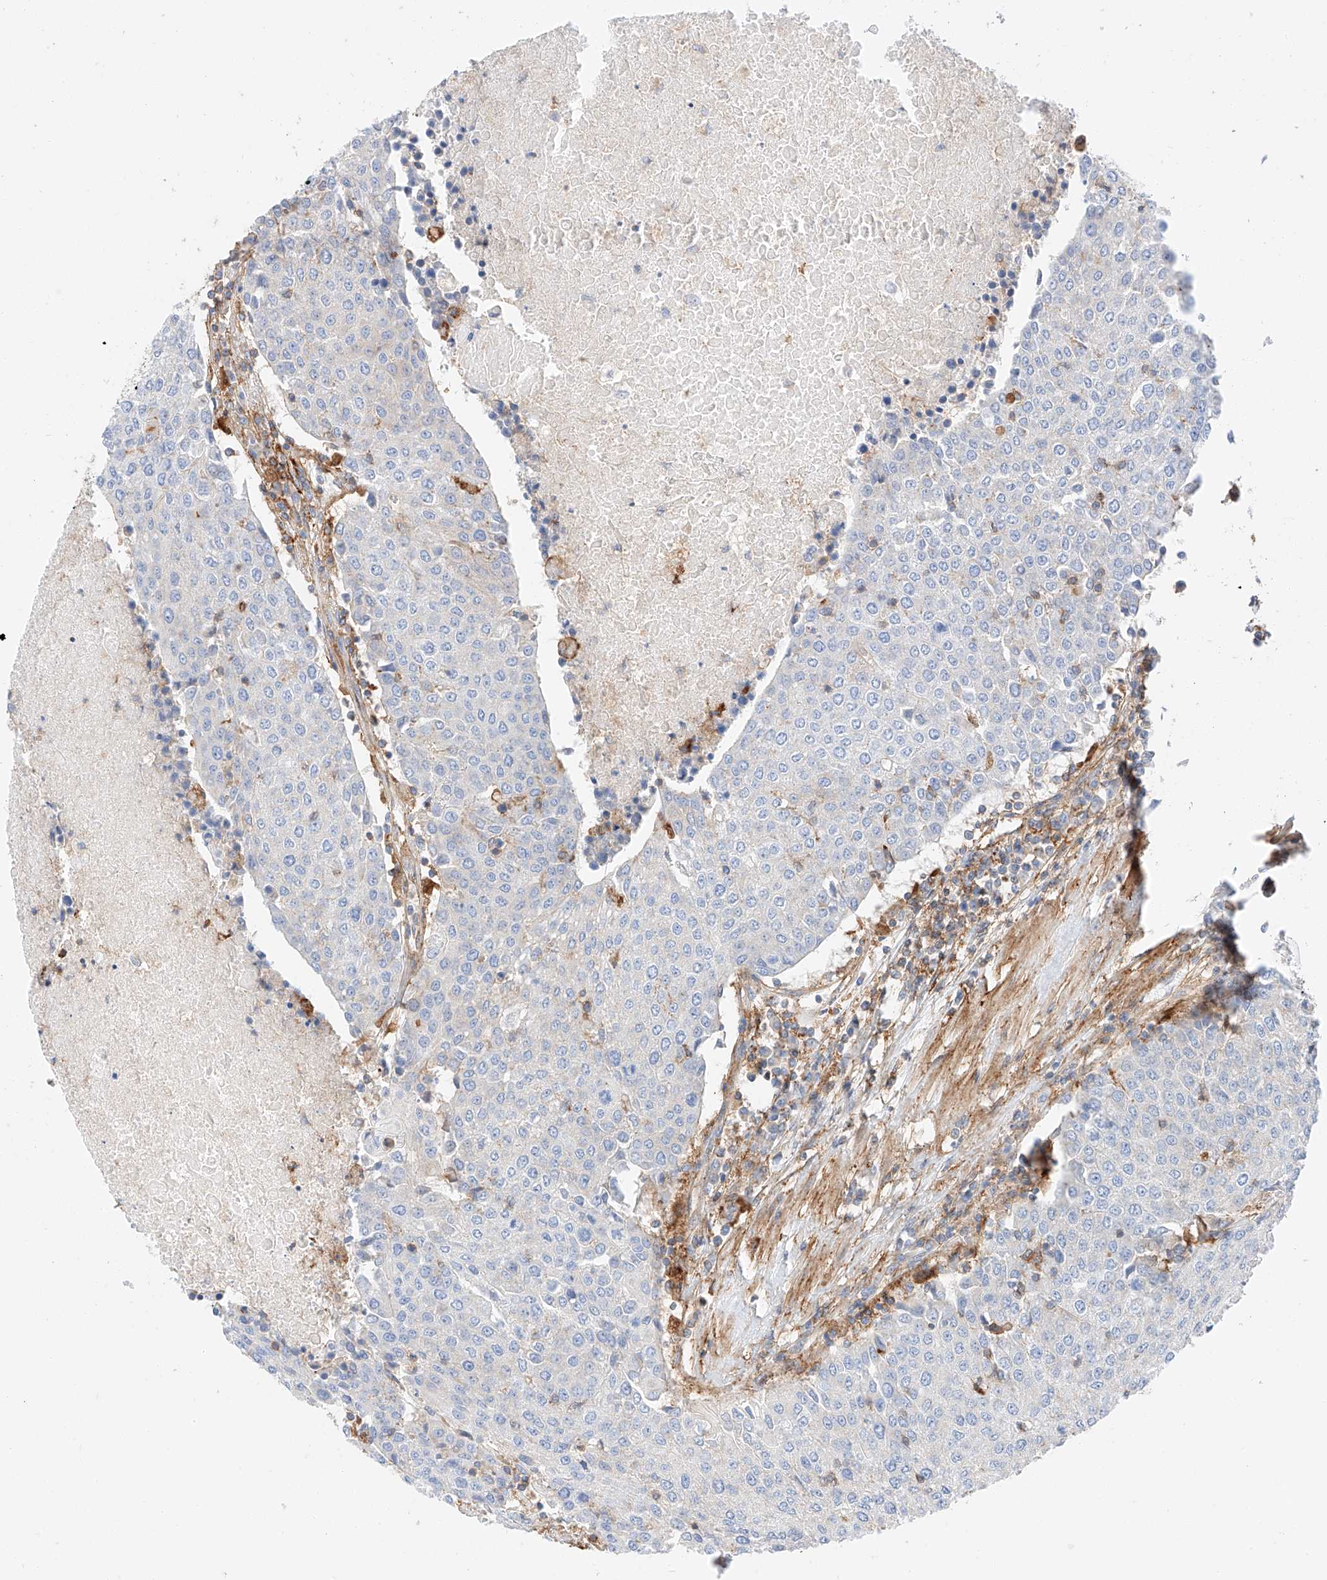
{"staining": {"intensity": "negative", "quantity": "none", "location": "none"}, "tissue": "urothelial cancer", "cell_type": "Tumor cells", "image_type": "cancer", "snomed": [{"axis": "morphology", "description": "Urothelial carcinoma, High grade"}, {"axis": "topography", "description": "Urinary bladder"}], "caption": "Human urothelial cancer stained for a protein using immunohistochemistry shows no positivity in tumor cells.", "gene": "HAUS4", "patient": {"sex": "female", "age": 85}}